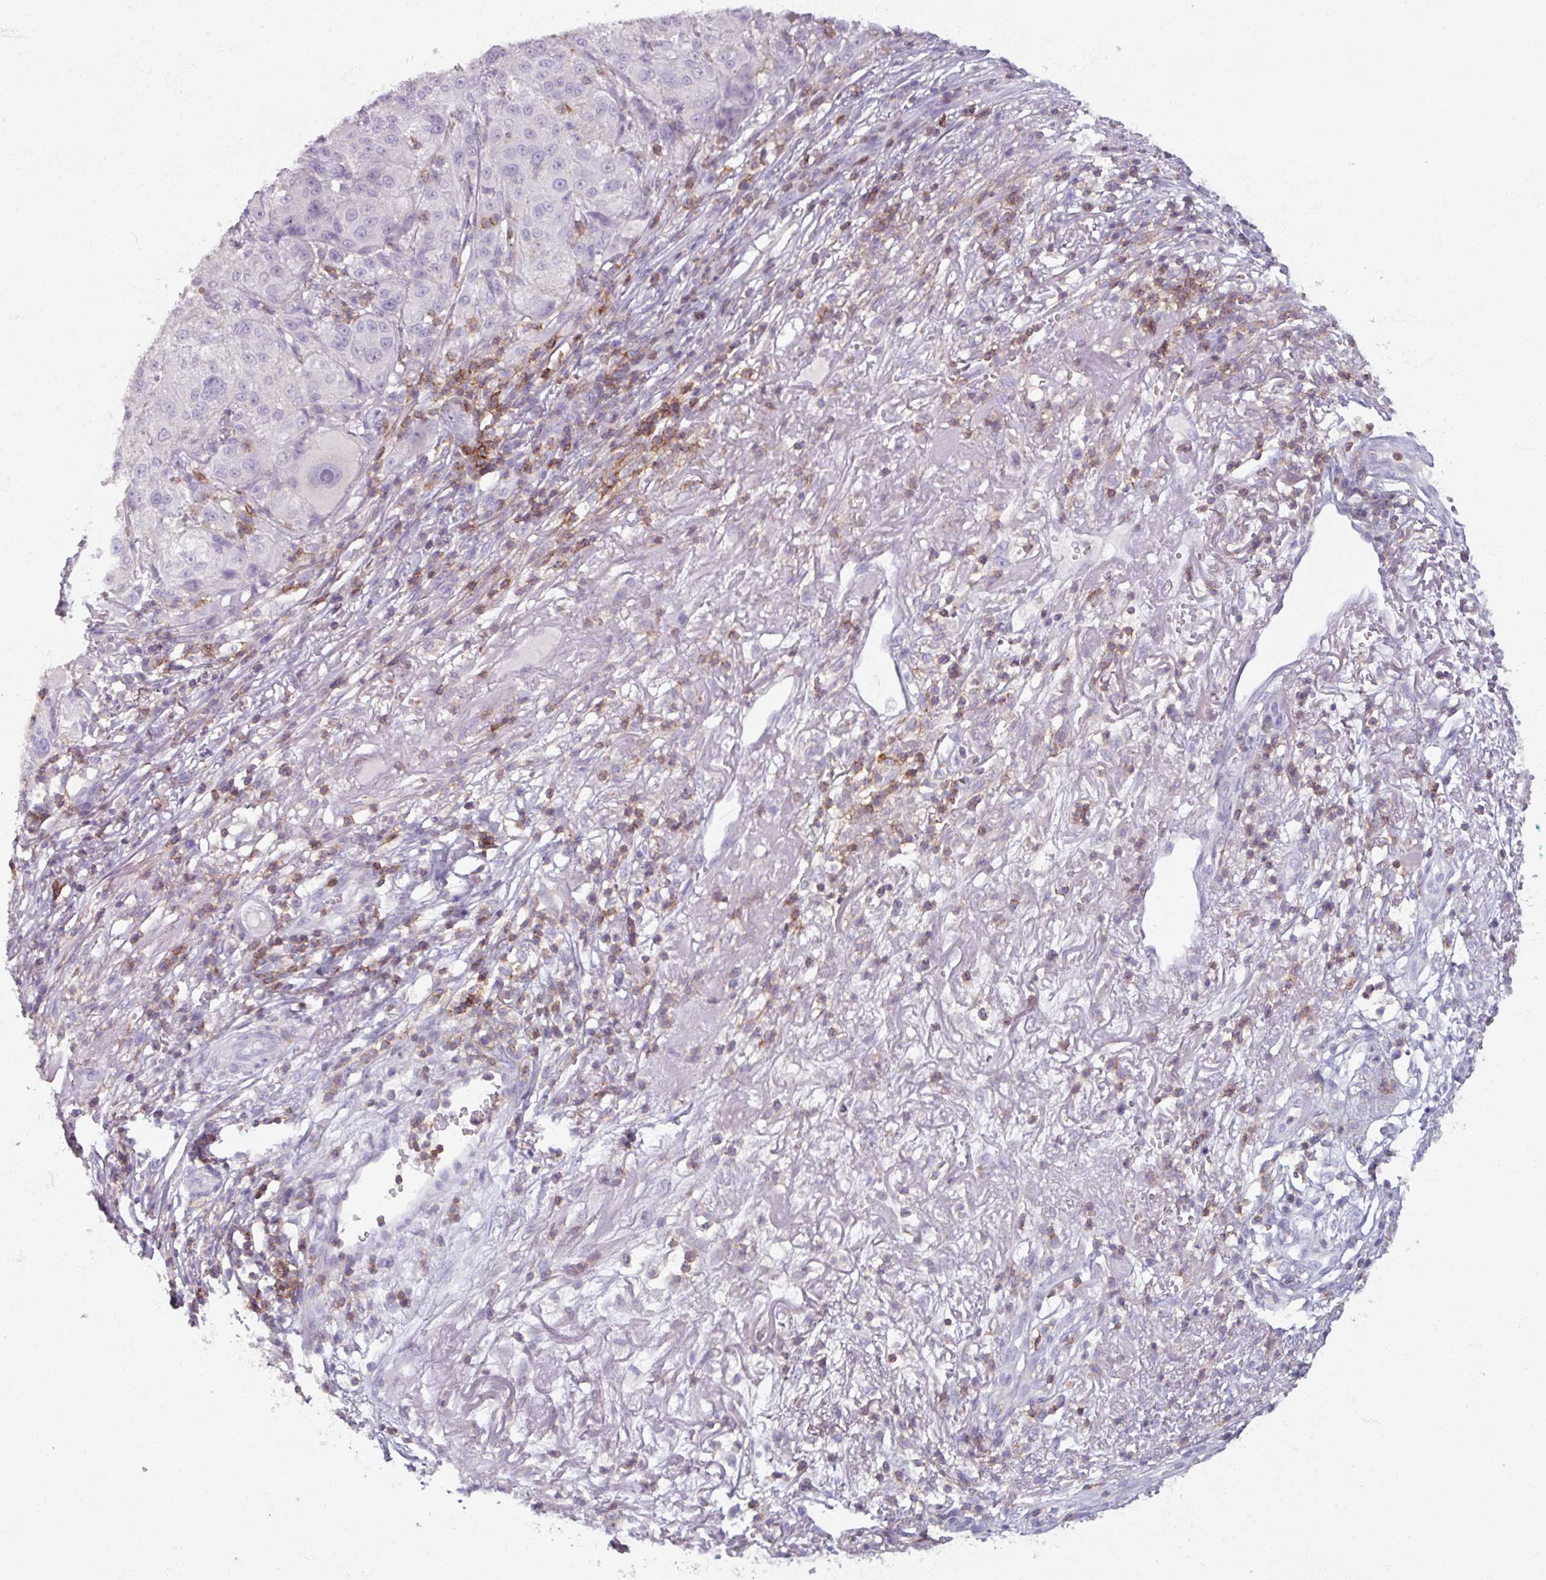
{"staining": {"intensity": "negative", "quantity": "none", "location": "none"}, "tissue": "melanoma", "cell_type": "Tumor cells", "image_type": "cancer", "snomed": [{"axis": "morphology", "description": "Necrosis, NOS"}, {"axis": "morphology", "description": "Malignant melanoma, NOS"}, {"axis": "topography", "description": "Skin"}], "caption": "Melanoma stained for a protein using IHC displays no staining tumor cells.", "gene": "PTPRC", "patient": {"sex": "female", "age": 87}}